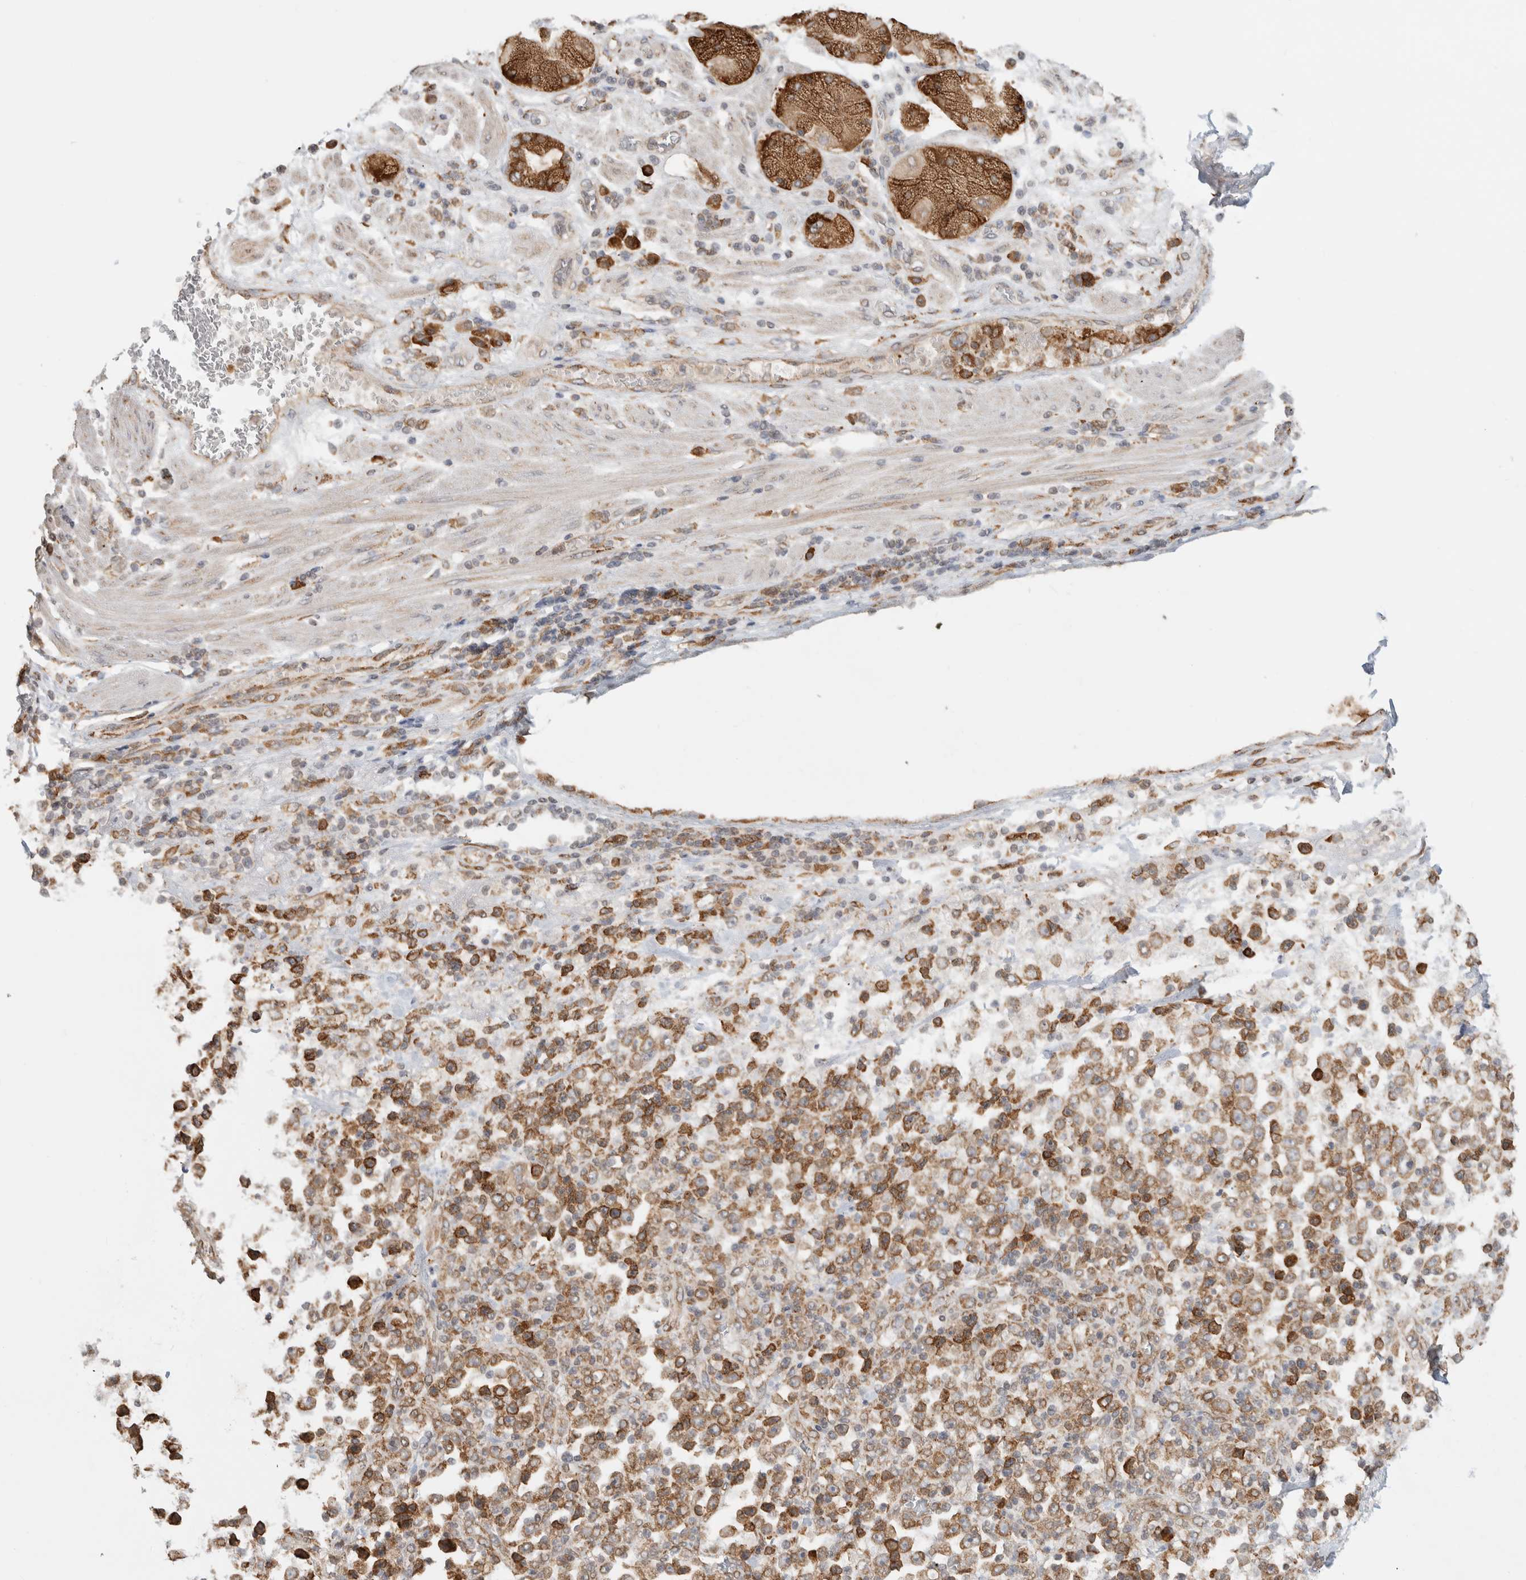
{"staining": {"intensity": "moderate", "quantity": ">75%", "location": "cytoplasmic/membranous"}, "tissue": "stomach cancer", "cell_type": "Tumor cells", "image_type": "cancer", "snomed": [{"axis": "morphology", "description": "Normal tissue, NOS"}, {"axis": "morphology", "description": "Adenocarcinoma, NOS"}, {"axis": "topography", "description": "Stomach, upper"}, {"axis": "topography", "description": "Stomach"}], "caption": "Protein staining by immunohistochemistry (IHC) shows moderate cytoplasmic/membranous staining in about >75% of tumor cells in stomach cancer. The staining was performed using DAB to visualize the protein expression in brown, while the nuclei were stained in blue with hematoxylin (Magnification: 20x).", "gene": "MS4A7", "patient": {"sex": "male", "age": 59}}